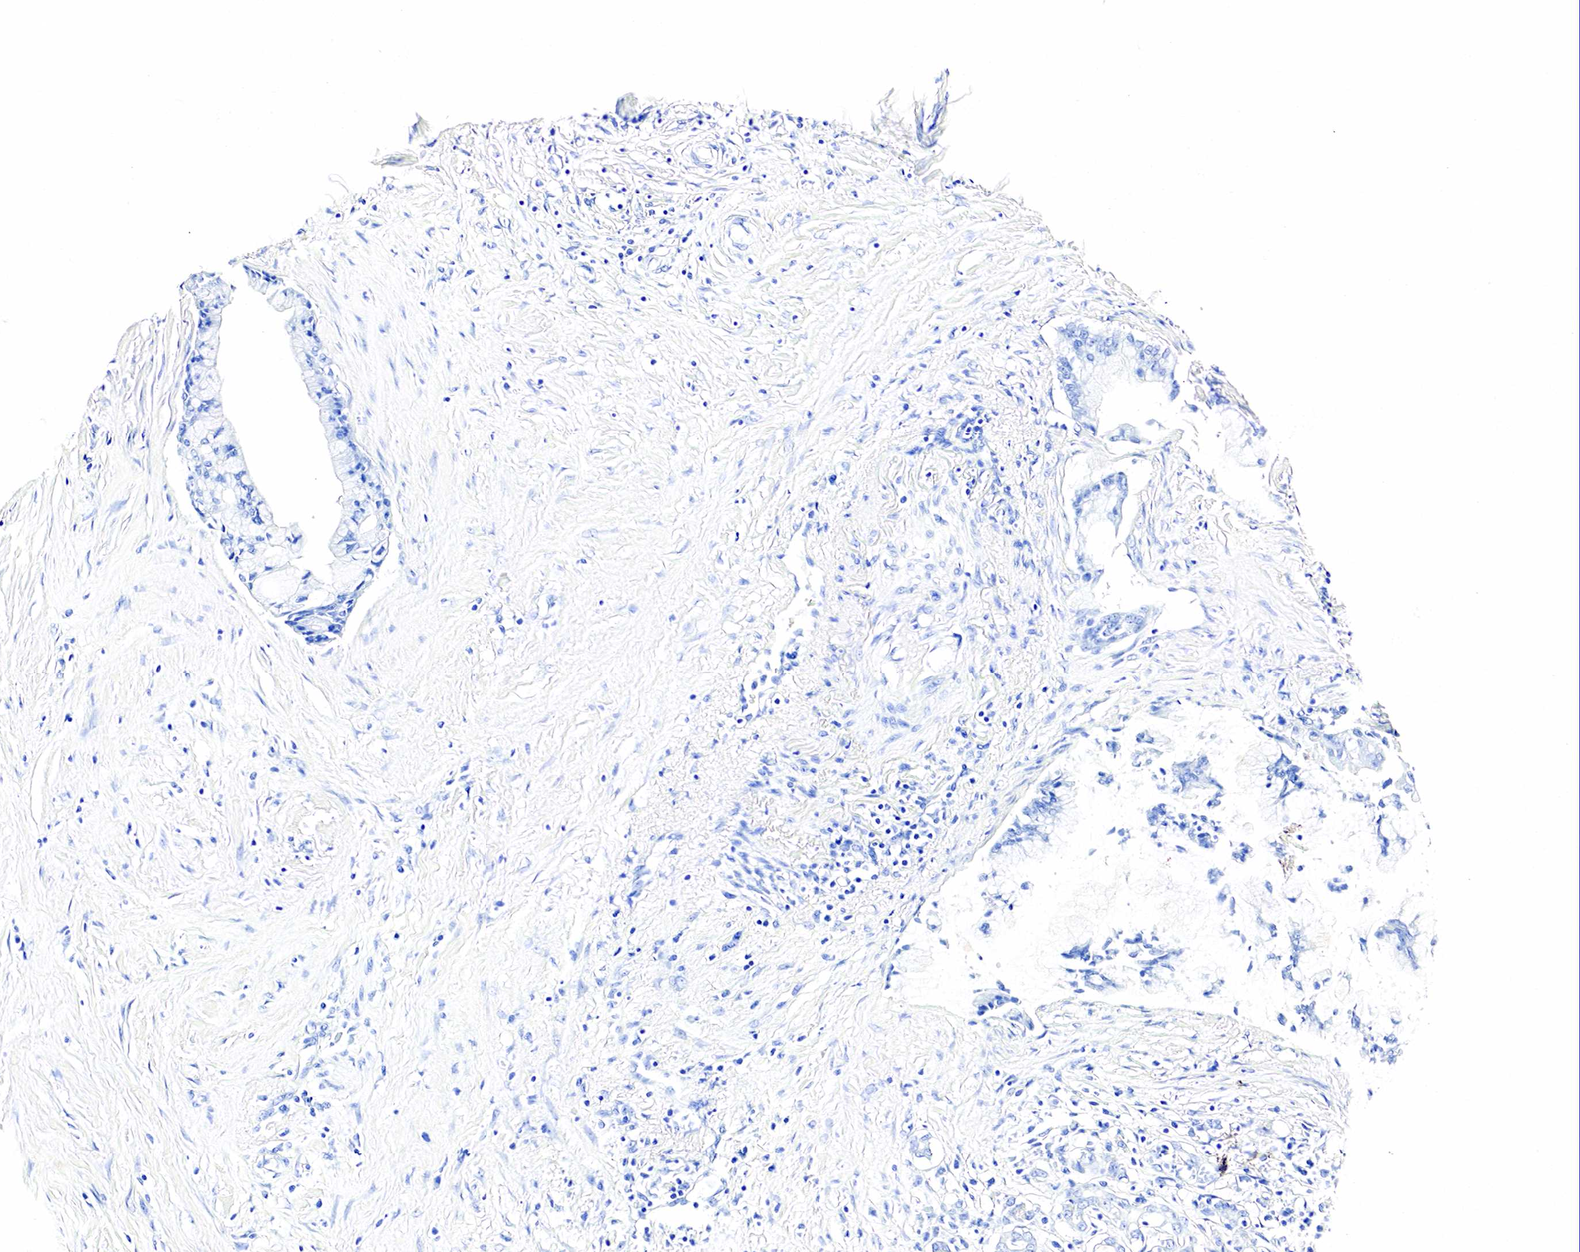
{"staining": {"intensity": "negative", "quantity": "none", "location": "none"}, "tissue": "pancreatic cancer", "cell_type": "Tumor cells", "image_type": "cancer", "snomed": [{"axis": "morphology", "description": "Adenocarcinoma, NOS"}, {"axis": "topography", "description": "Pancreas"}], "caption": "High magnification brightfield microscopy of pancreatic adenocarcinoma stained with DAB (brown) and counterstained with hematoxylin (blue): tumor cells show no significant expression.", "gene": "ACP3", "patient": {"sex": "male", "age": 59}}